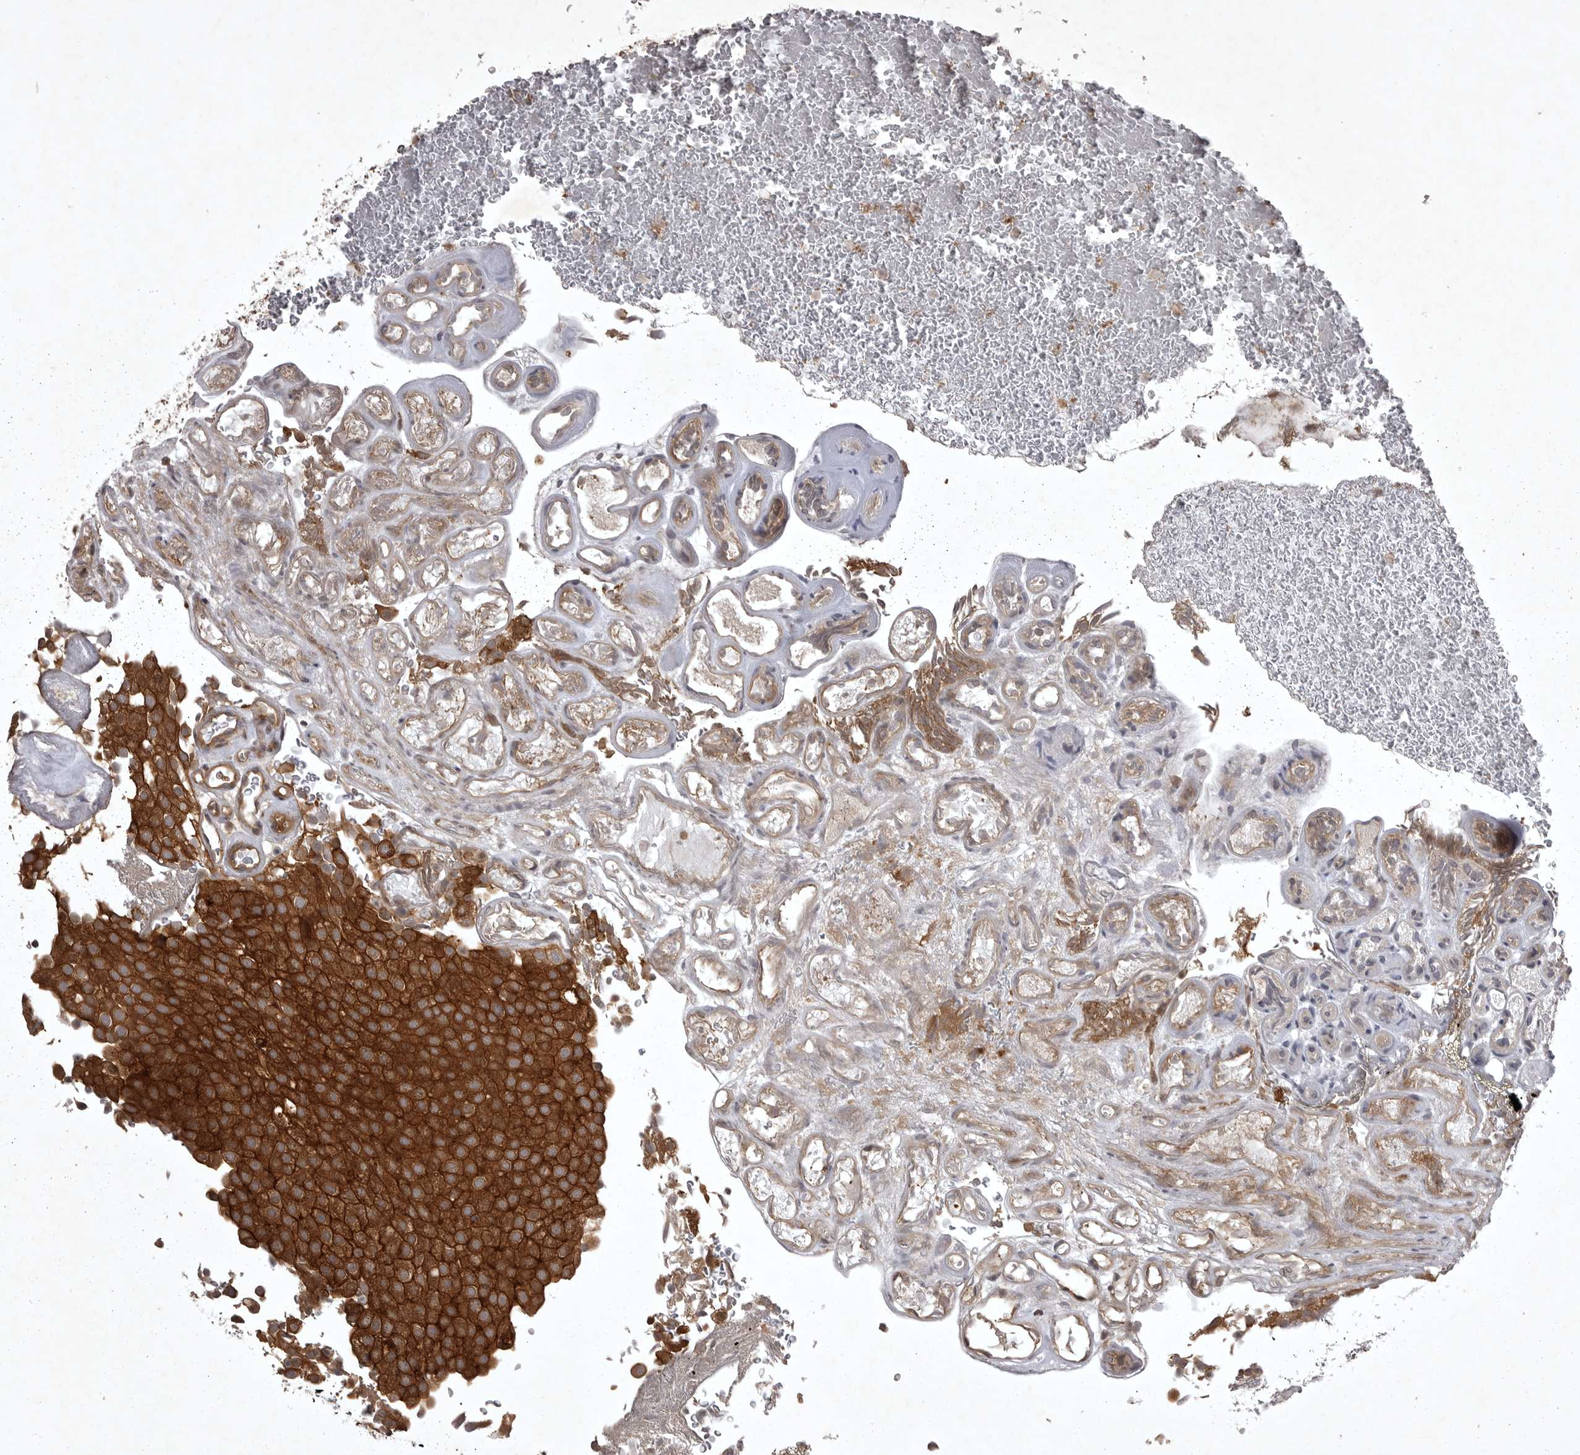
{"staining": {"intensity": "strong", "quantity": ">75%", "location": "cytoplasmic/membranous"}, "tissue": "urothelial cancer", "cell_type": "Tumor cells", "image_type": "cancer", "snomed": [{"axis": "morphology", "description": "Urothelial carcinoma, Low grade"}, {"axis": "topography", "description": "Urinary bladder"}], "caption": "Immunohistochemistry of urothelial cancer exhibits high levels of strong cytoplasmic/membranous expression in about >75% of tumor cells.", "gene": "STK24", "patient": {"sex": "male", "age": 78}}